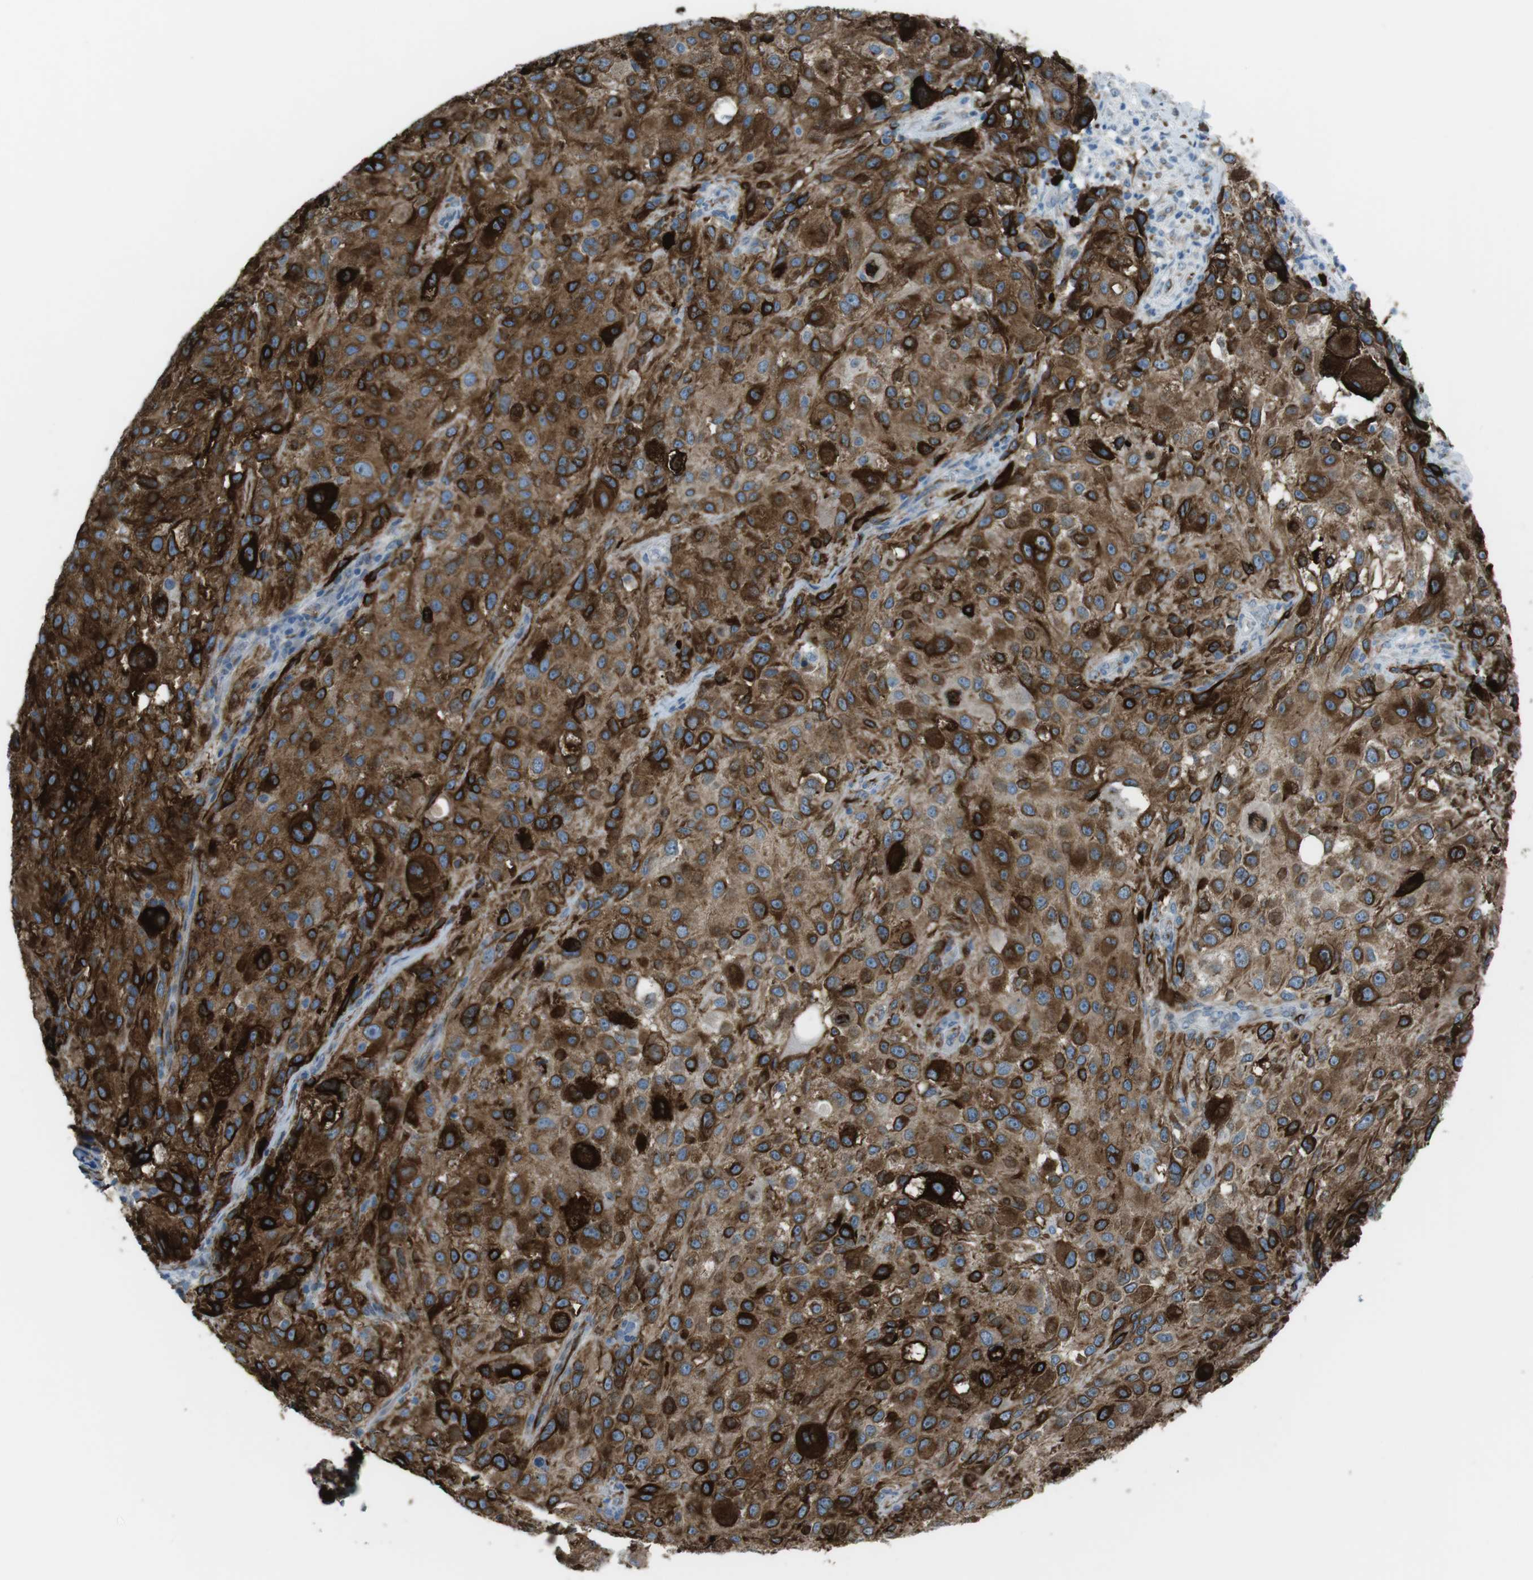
{"staining": {"intensity": "strong", "quantity": ">75%", "location": "cytoplasmic/membranous"}, "tissue": "melanoma", "cell_type": "Tumor cells", "image_type": "cancer", "snomed": [{"axis": "morphology", "description": "Necrosis, NOS"}, {"axis": "morphology", "description": "Malignant melanoma, NOS"}, {"axis": "topography", "description": "Skin"}], "caption": "Protein expression analysis of malignant melanoma exhibits strong cytoplasmic/membranous expression in approximately >75% of tumor cells. (IHC, brightfield microscopy, high magnification).", "gene": "TUBB2A", "patient": {"sex": "female", "age": 87}}